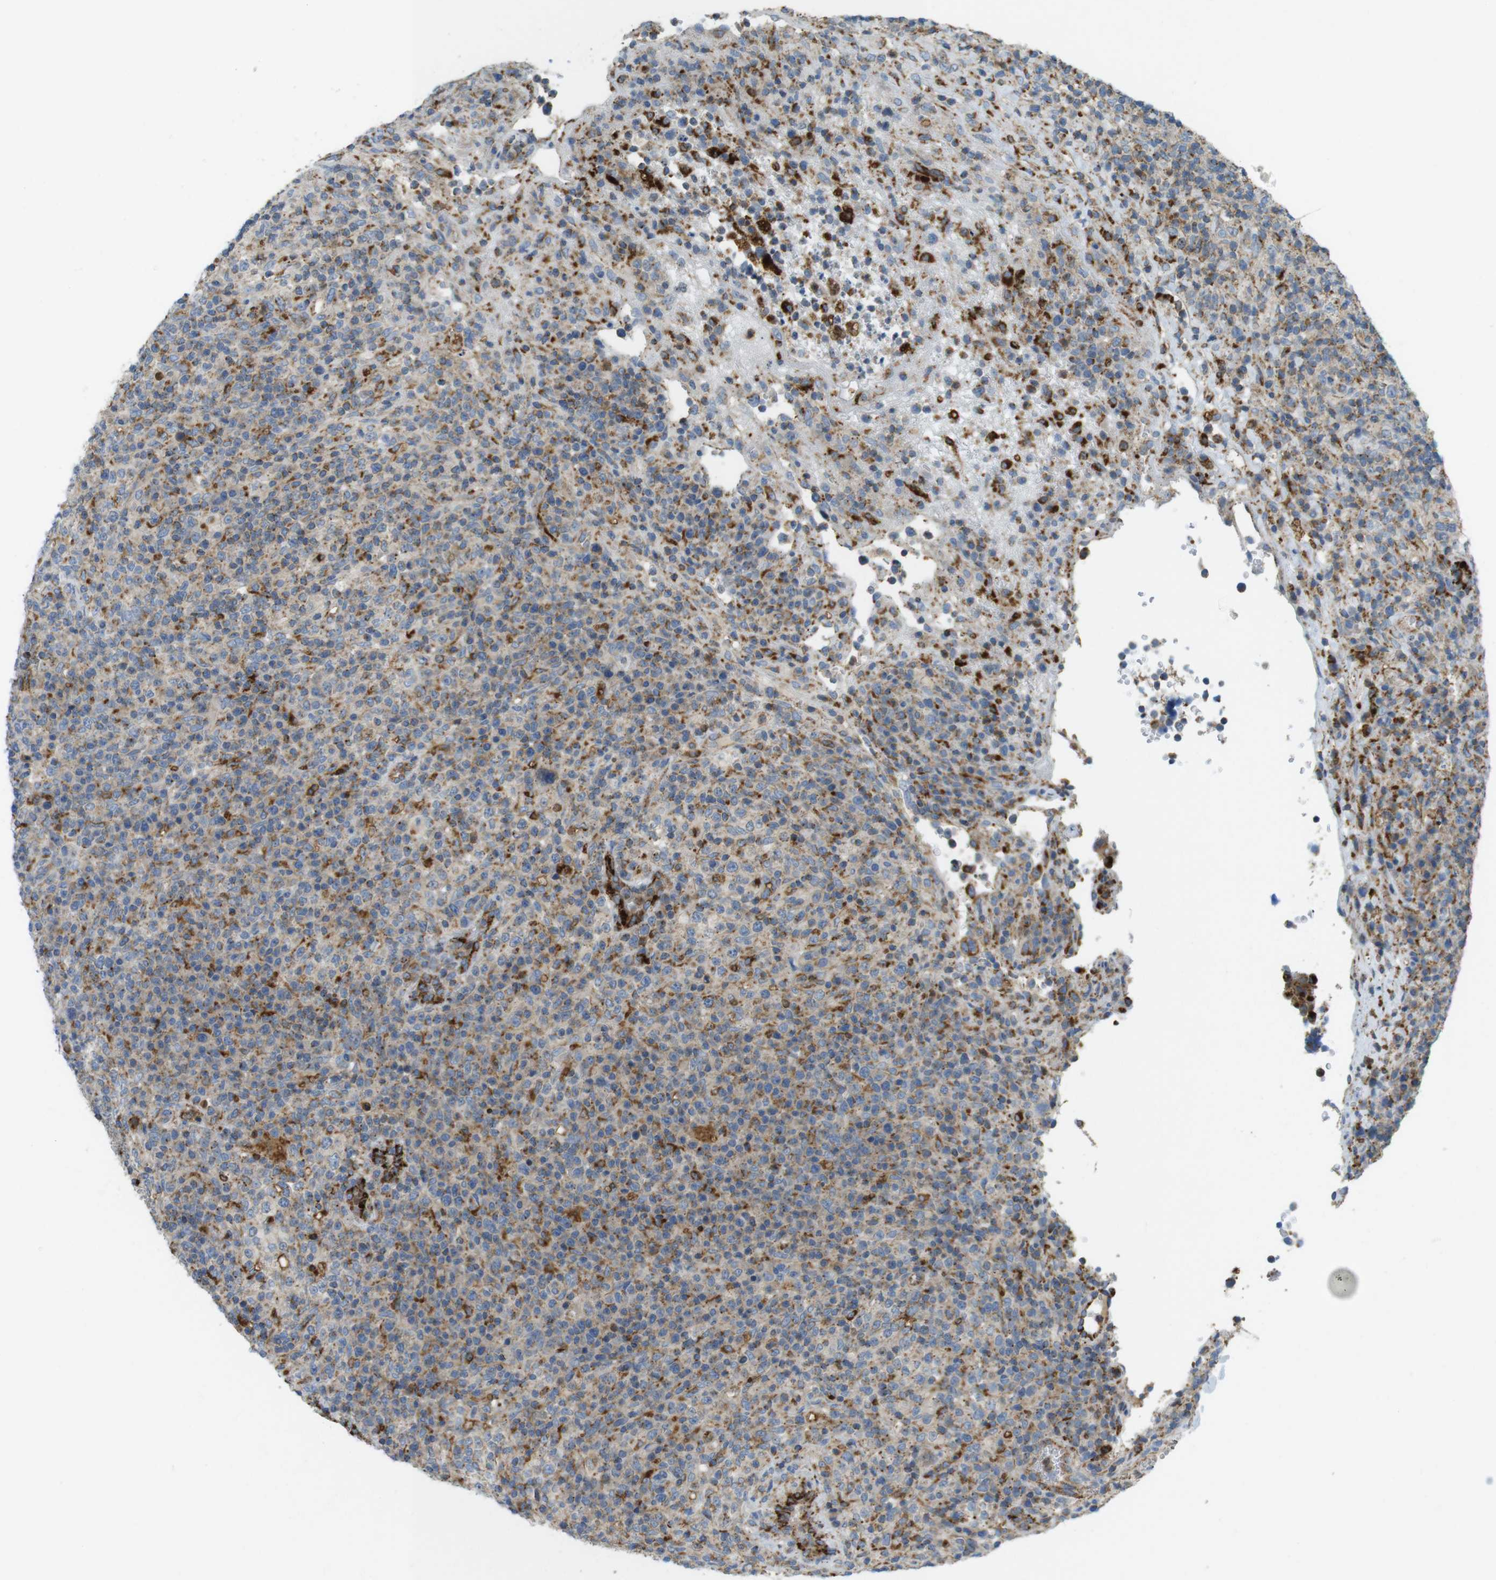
{"staining": {"intensity": "moderate", "quantity": ">75%", "location": "cytoplasmic/membranous"}, "tissue": "lymphoma", "cell_type": "Tumor cells", "image_type": "cancer", "snomed": [{"axis": "morphology", "description": "Malignant lymphoma, non-Hodgkin's type, High grade"}, {"axis": "topography", "description": "Lymph node"}], "caption": "Brown immunohistochemical staining in human lymphoma demonstrates moderate cytoplasmic/membranous expression in approximately >75% of tumor cells. (DAB (3,3'-diaminobenzidine) IHC with brightfield microscopy, high magnification).", "gene": "LAMP1", "patient": {"sex": "female", "age": 76}}